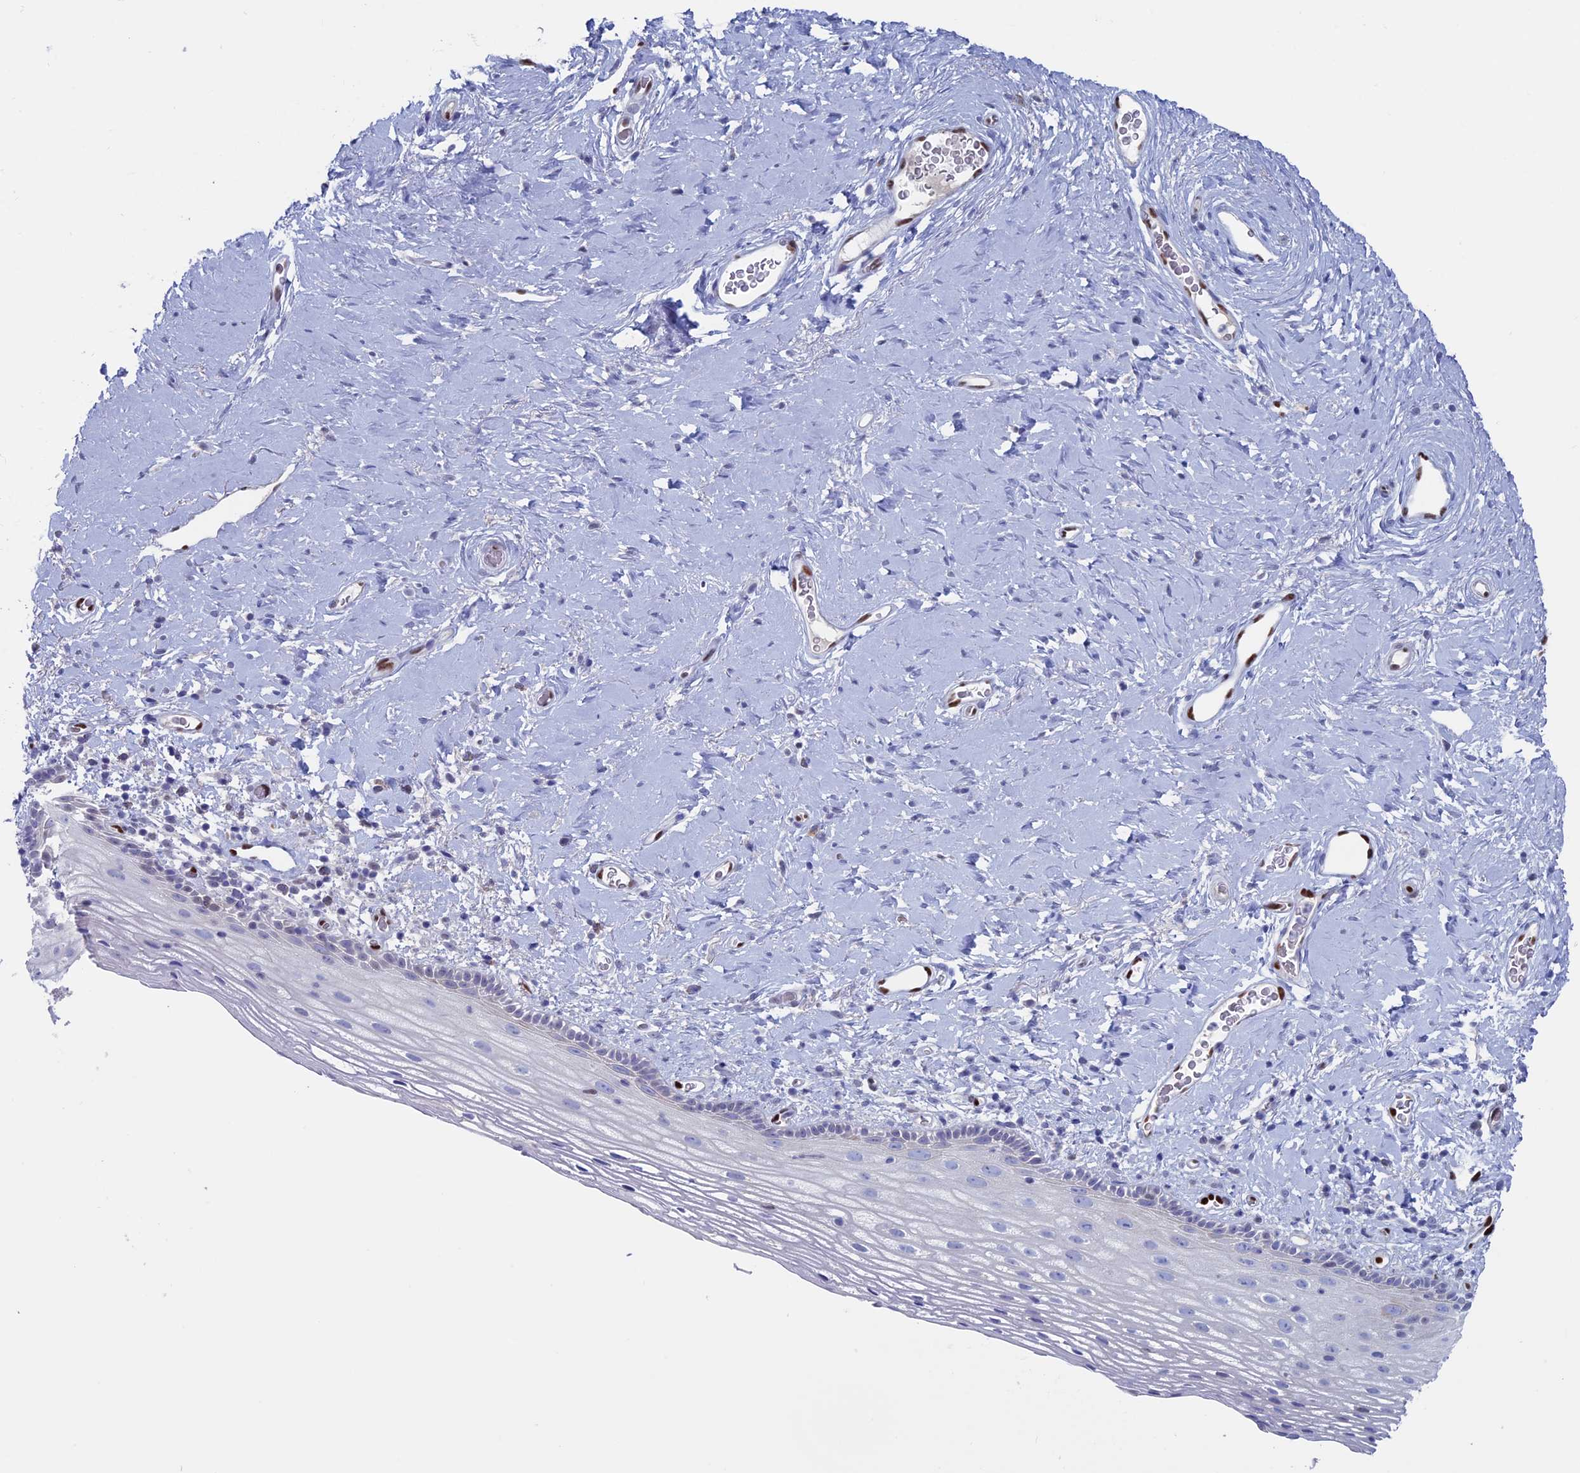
{"staining": {"intensity": "negative", "quantity": "none", "location": "none"}, "tissue": "vagina", "cell_type": "Squamous epithelial cells", "image_type": "normal", "snomed": [{"axis": "morphology", "description": "Normal tissue, NOS"}, {"axis": "morphology", "description": "Adenocarcinoma, NOS"}, {"axis": "topography", "description": "Rectum"}, {"axis": "topography", "description": "Vagina"}], "caption": "Human vagina stained for a protein using immunohistochemistry reveals no staining in squamous epithelial cells.", "gene": "NOL4L", "patient": {"sex": "female", "age": 71}}